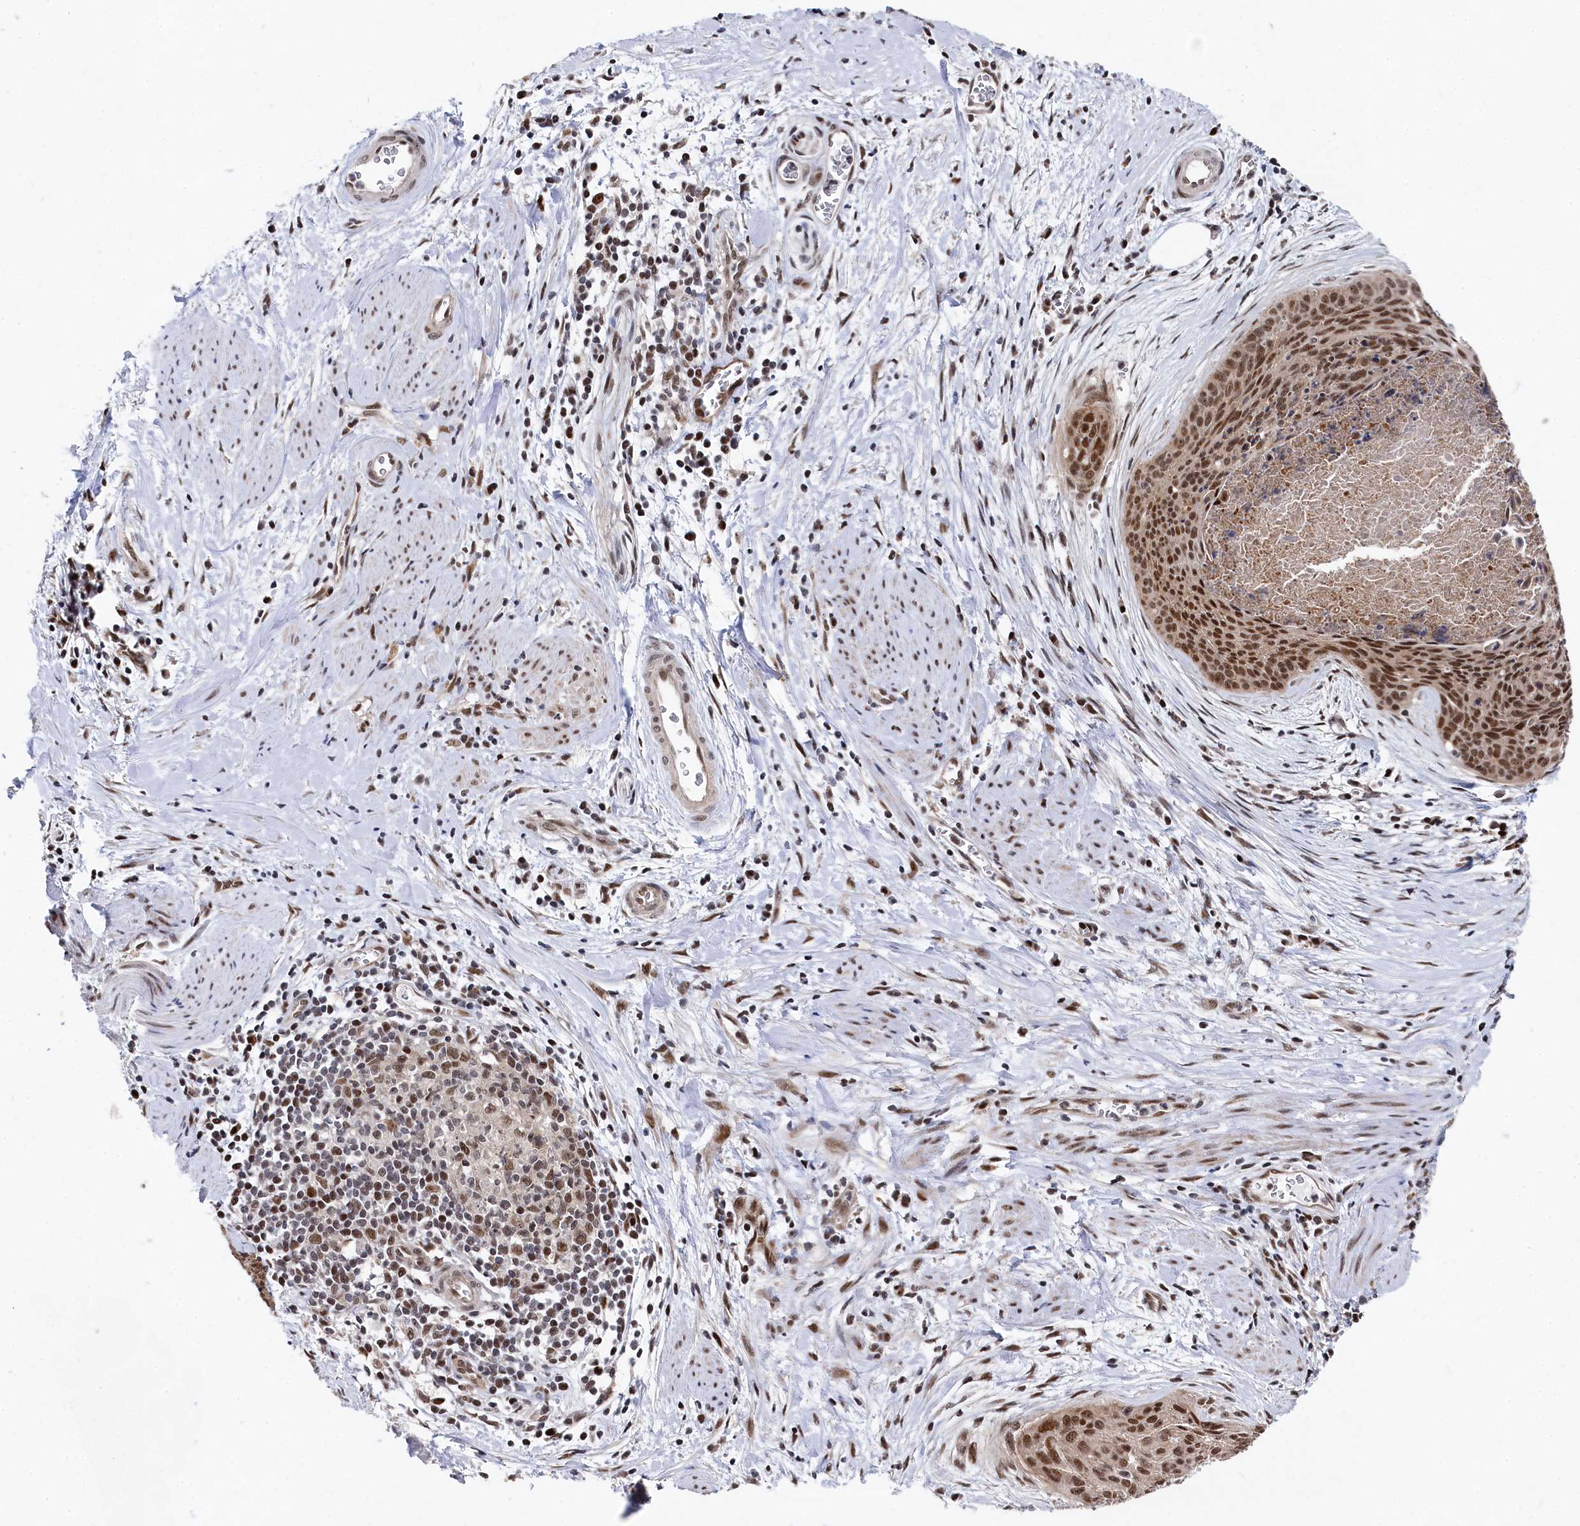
{"staining": {"intensity": "moderate", "quantity": ">75%", "location": "nuclear"}, "tissue": "cervical cancer", "cell_type": "Tumor cells", "image_type": "cancer", "snomed": [{"axis": "morphology", "description": "Squamous cell carcinoma, NOS"}, {"axis": "topography", "description": "Cervix"}], "caption": "There is medium levels of moderate nuclear positivity in tumor cells of cervical squamous cell carcinoma, as demonstrated by immunohistochemical staining (brown color).", "gene": "BUB3", "patient": {"sex": "female", "age": 55}}